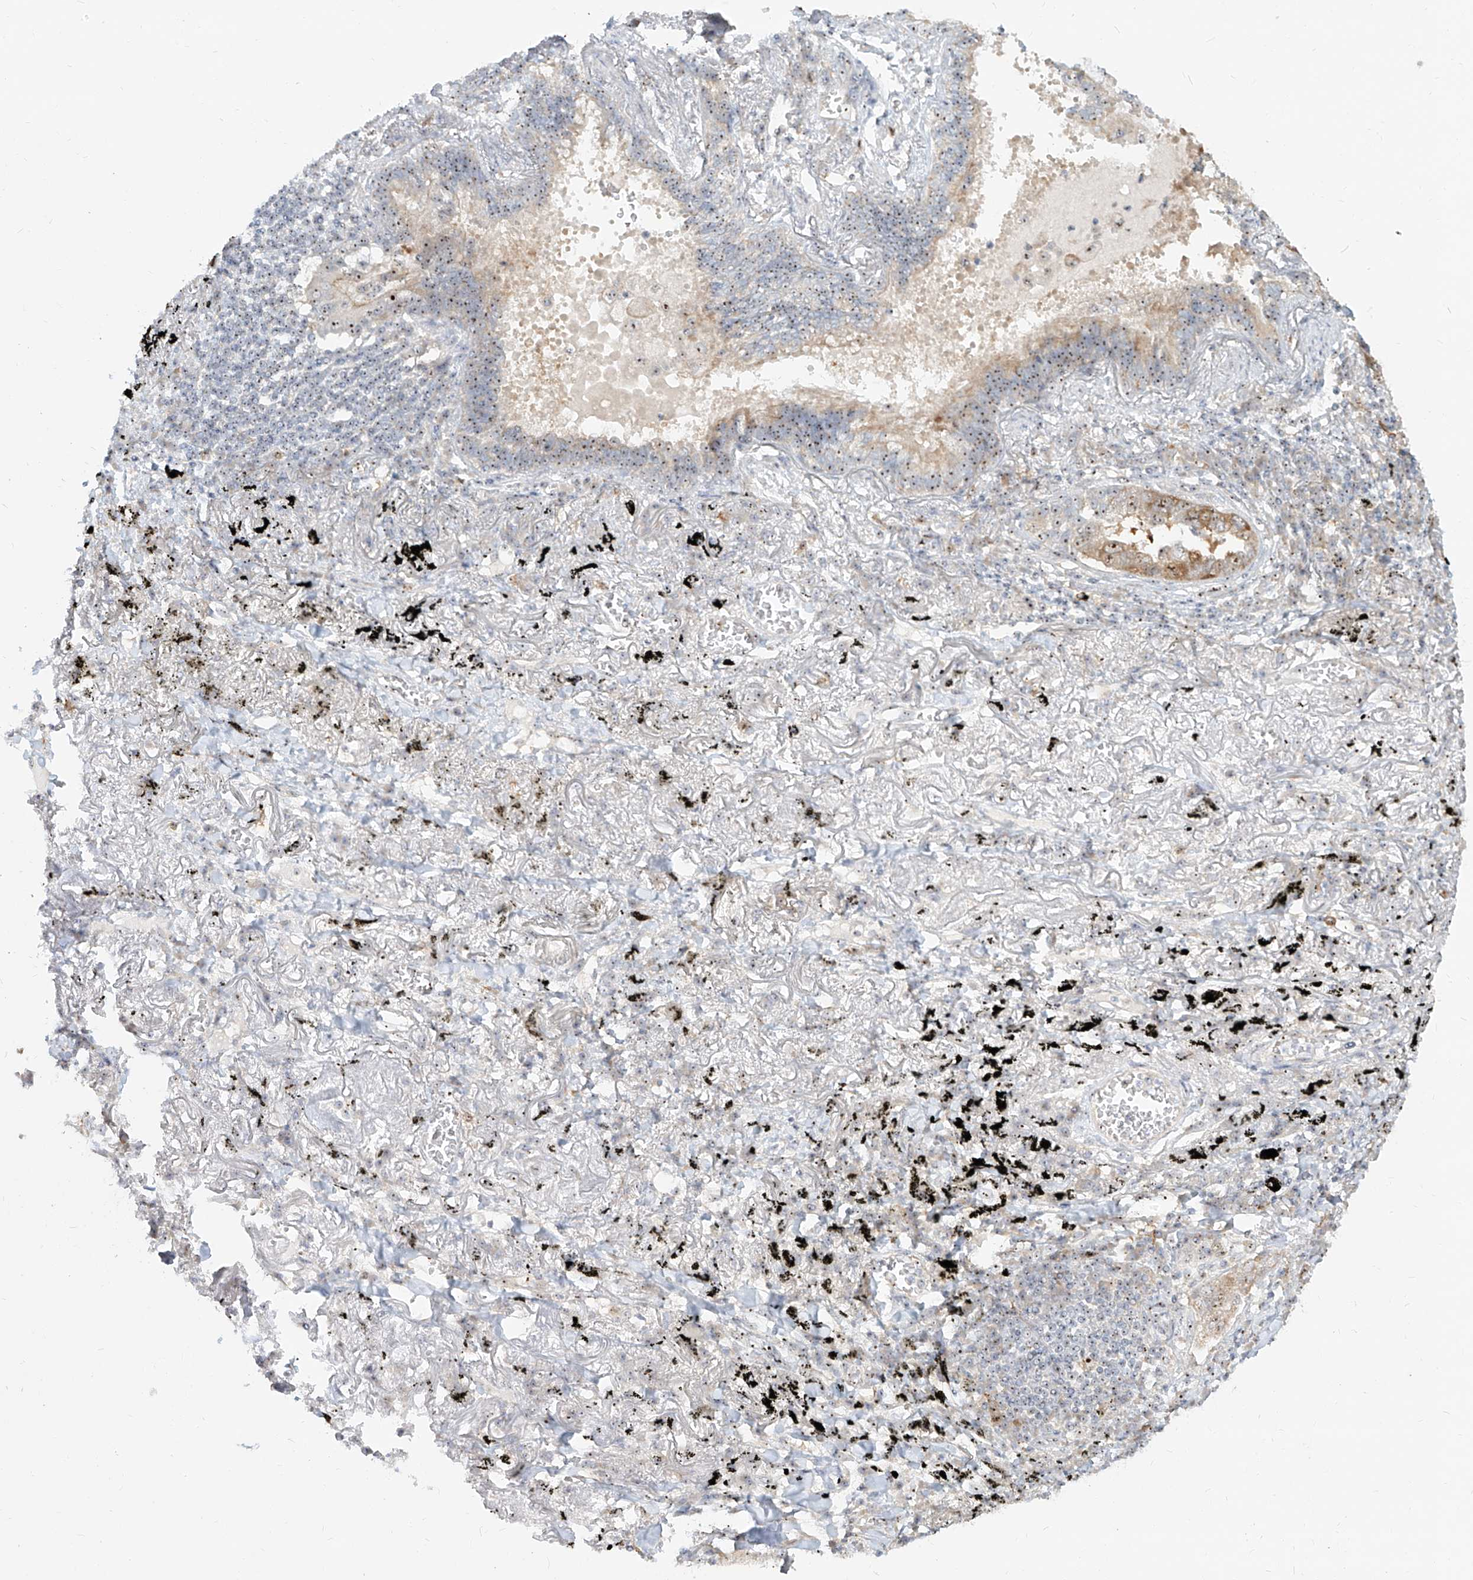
{"staining": {"intensity": "moderate", "quantity": ">75%", "location": "cytoplasmic/membranous,nuclear"}, "tissue": "lung cancer", "cell_type": "Tumor cells", "image_type": "cancer", "snomed": [{"axis": "morphology", "description": "Adenocarcinoma, NOS"}, {"axis": "topography", "description": "Lung"}], "caption": "Human lung cancer stained with a brown dye demonstrates moderate cytoplasmic/membranous and nuclear positive staining in about >75% of tumor cells.", "gene": "BYSL", "patient": {"sex": "male", "age": 65}}